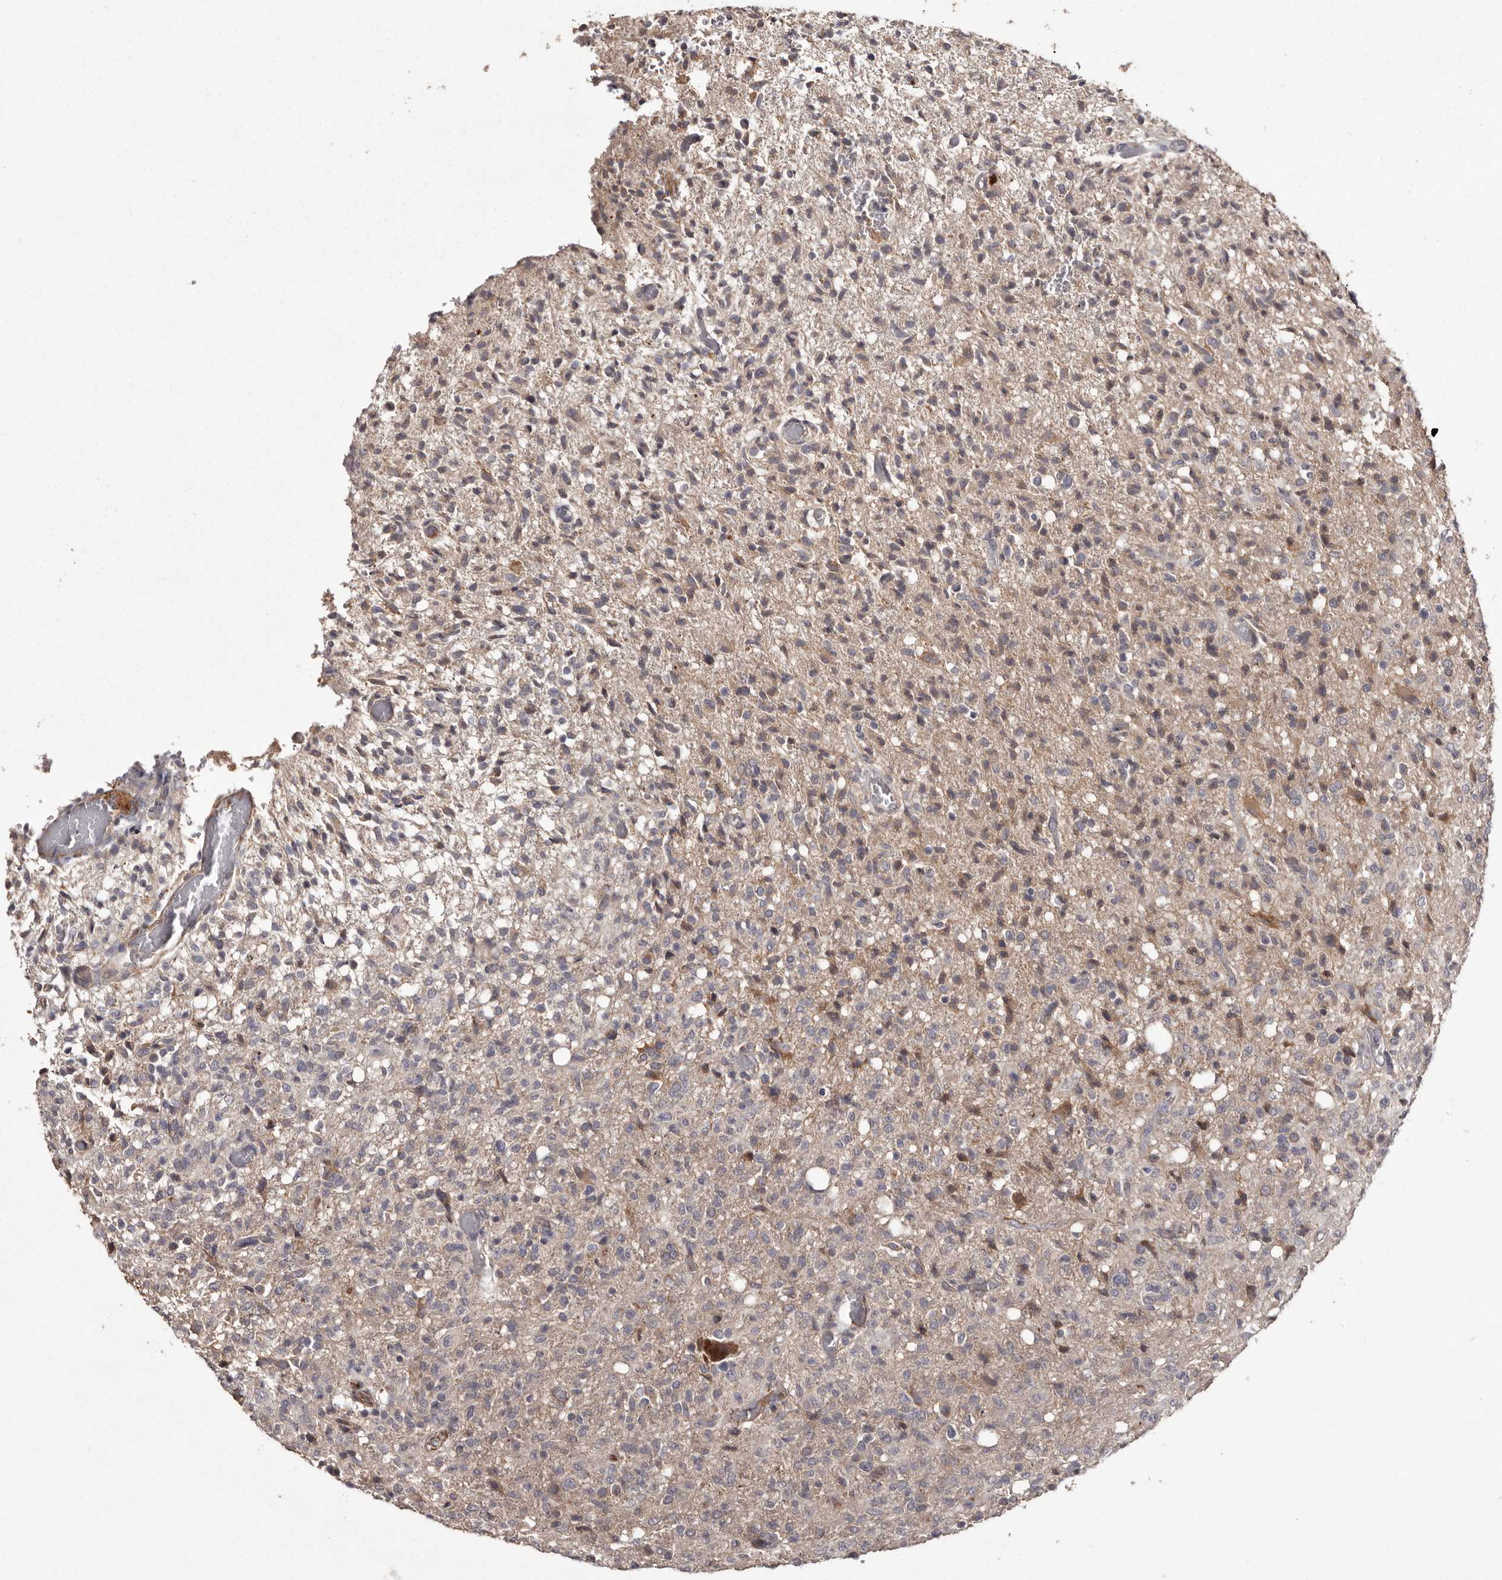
{"staining": {"intensity": "weak", "quantity": "25%-75%", "location": "cytoplasmic/membranous"}, "tissue": "glioma", "cell_type": "Tumor cells", "image_type": "cancer", "snomed": [{"axis": "morphology", "description": "Glioma, malignant, High grade"}, {"axis": "topography", "description": "Brain"}], "caption": "An image of human high-grade glioma (malignant) stained for a protein demonstrates weak cytoplasmic/membranous brown staining in tumor cells. The staining was performed using DAB (3,3'-diaminobenzidine) to visualize the protein expression in brown, while the nuclei were stained in blue with hematoxylin (Magnification: 20x).", "gene": "CYP1B1", "patient": {"sex": "female", "age": 57}}